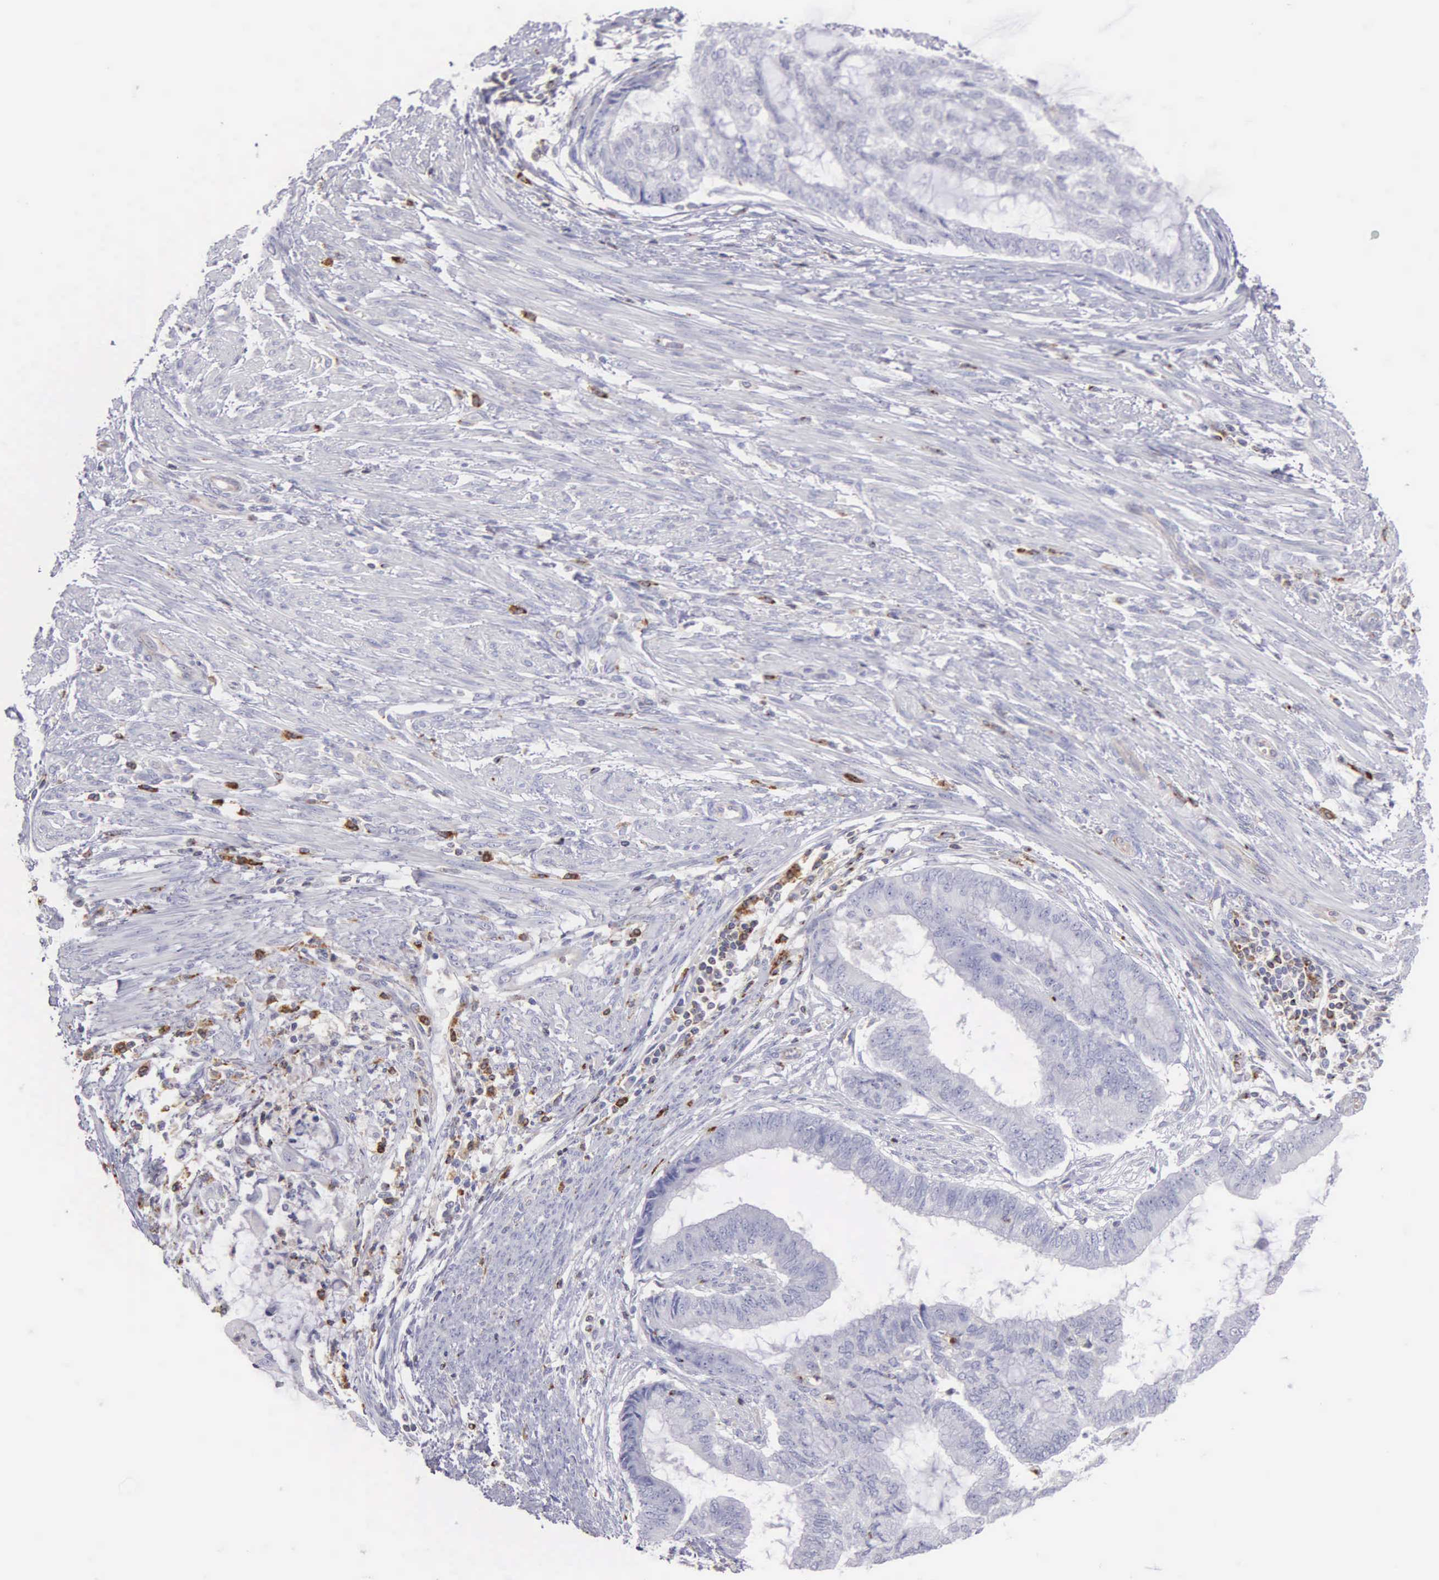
{"staining": {"intensity": "negative", "quantity": "none", "location": "none"}, "tissue": "endometrial cancer", "cell_type": "Tumor cells", "image_type": "cancer", "snomed": [{"axis": "morphology", "description": "Adenocarcinoma, NOS"}, {"axis": "topography", "description": "Endometrium"}], "caption": "An immunohistochemistry (IHC) micrograph of endometrial adenocarcinoma is shown. There is no staining in tumor cells of endometrial adenocarcinoma.", "gene": "SRGN", "patient": {"sex": "female", "age": 63}}